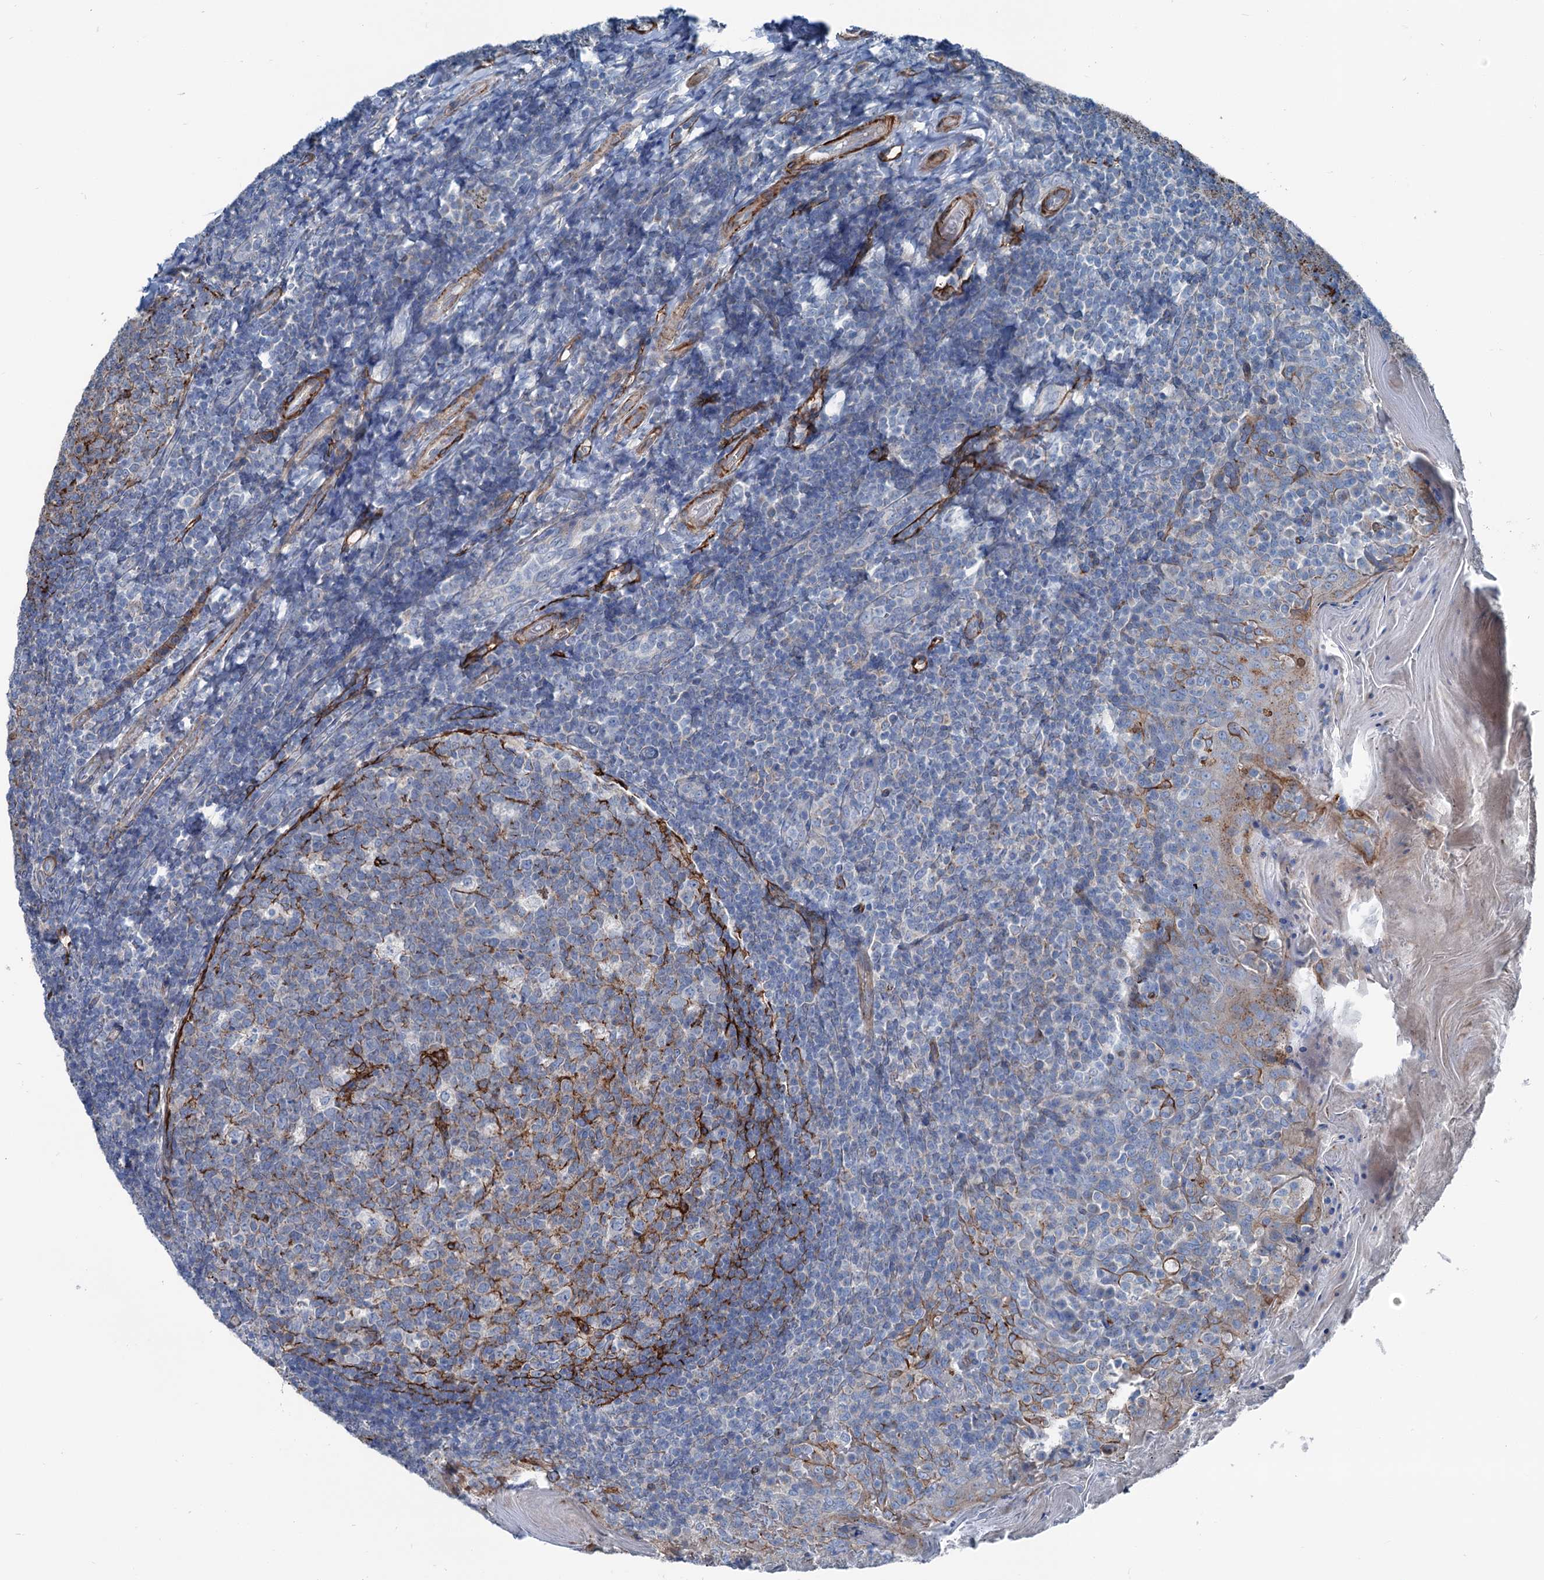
{"staining": {"intensity": "negative", "quantity": "none", "location": "none"}, "tissue": "tonsil", "cell_type": "Germinal center cells", "image_type": "normal", "snomed": [{"axis": "morphology", "description": "Normal tissue, NOS"}, {"axis": "topography", "description": "Tonsil"}], "caption": "Tonsil stained for a protein using immunohistochemistry shows no staining germinal center cells.", "gene": "CALCOCO1", "patient": {"sex": "female", "age": 19}}